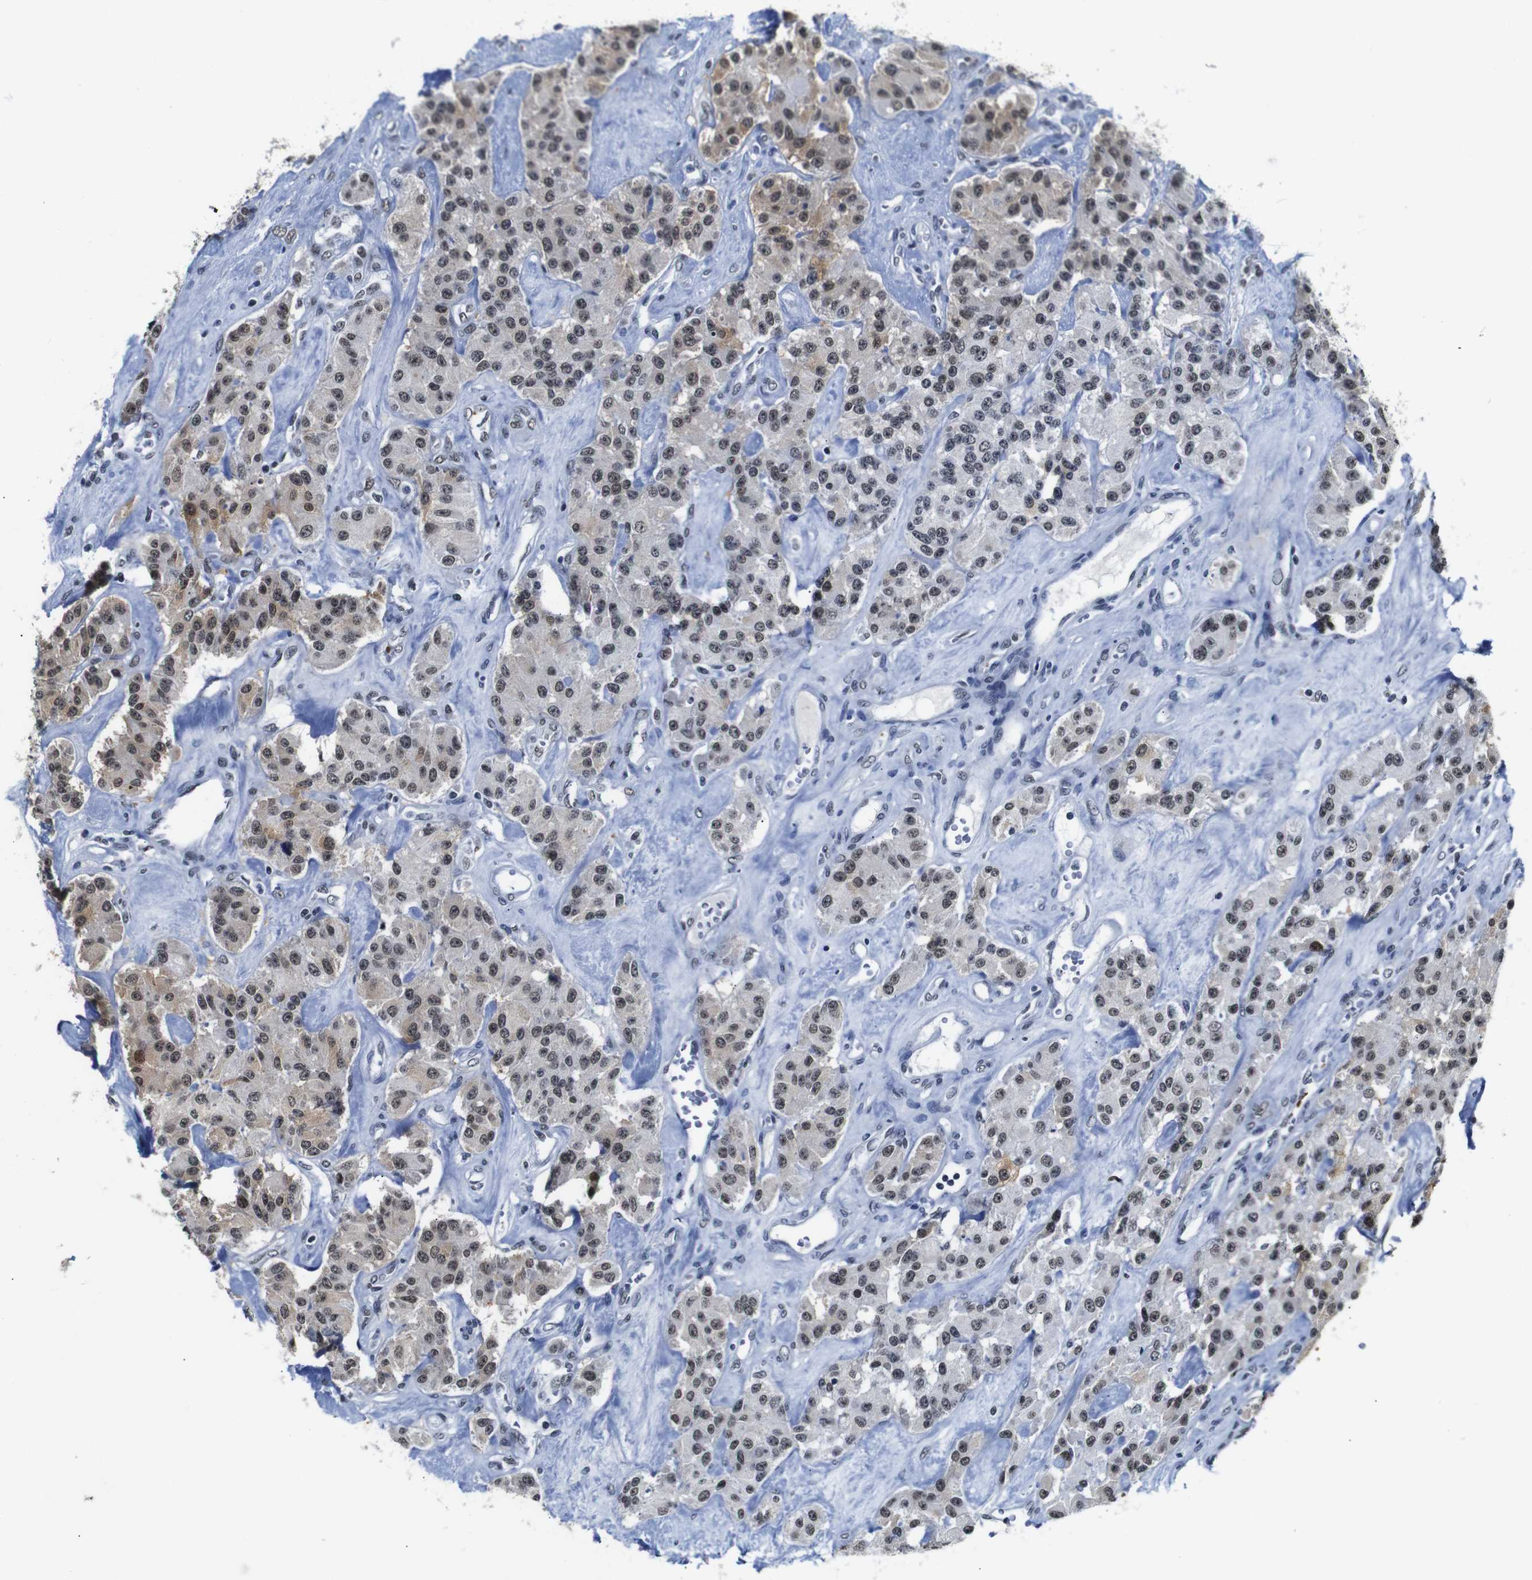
{"staining": {"intensity": "moderate", "quantity": ">75%", "location": "cytoplasmic/membranous,nuclear"}, "tissue": "carcinoid", "cell_type": "Tumor cells", "image_type": "cancer", "snomed": [{"axis": "morphology", "description": "Carcinoid, malignant, NOS"}, {"axis": "topography", "description": "Pancreas"}], "caption": "Approximately >75% of tumor cells in human carcinoid (malignant) demonstrate moderate cytoplasmic/membranous and nuclear protein positivity as visualized by brown immunohistochemical staining.", "gene": "ILDR2", "patient": {"sex": "male", "age": 41}}